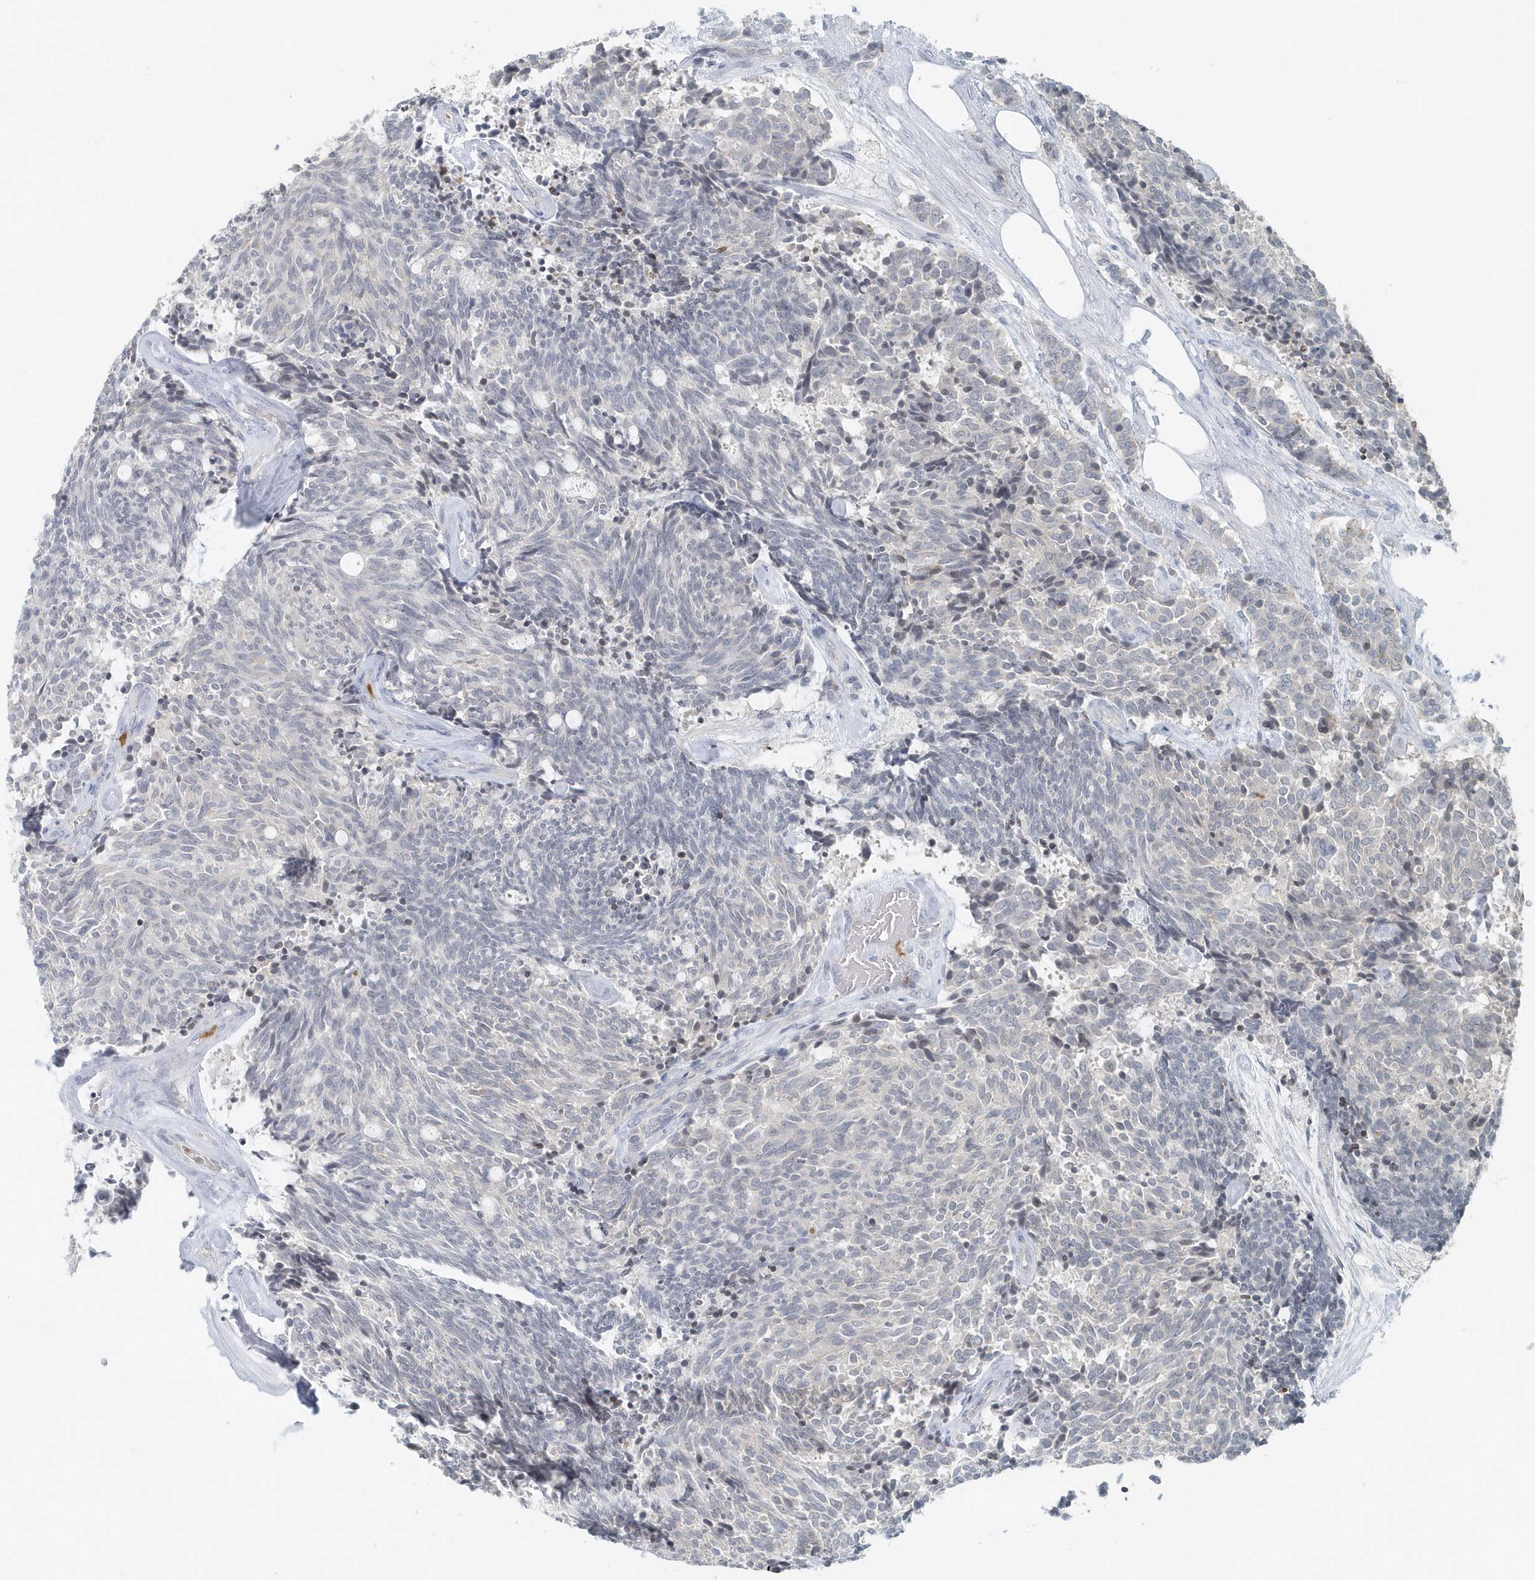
{"staining": {"intensity": "negative", "quantity": "none", "location": "none"}, "tissue": "carcinoid", "cell_type": "Tumor cells", "image_type": "cancer", "snomed": [{"axis": "morphology", "description": "Carcinoid, malignant, NOS"}, {"axis": "topography", "description": "Pancreas"}], "caption": "Protein analysis of carcinoid demonstrates no significant staining in tumor cells.", "gene": "NUP54", "patient": {"sex": "female", "age": 54}}